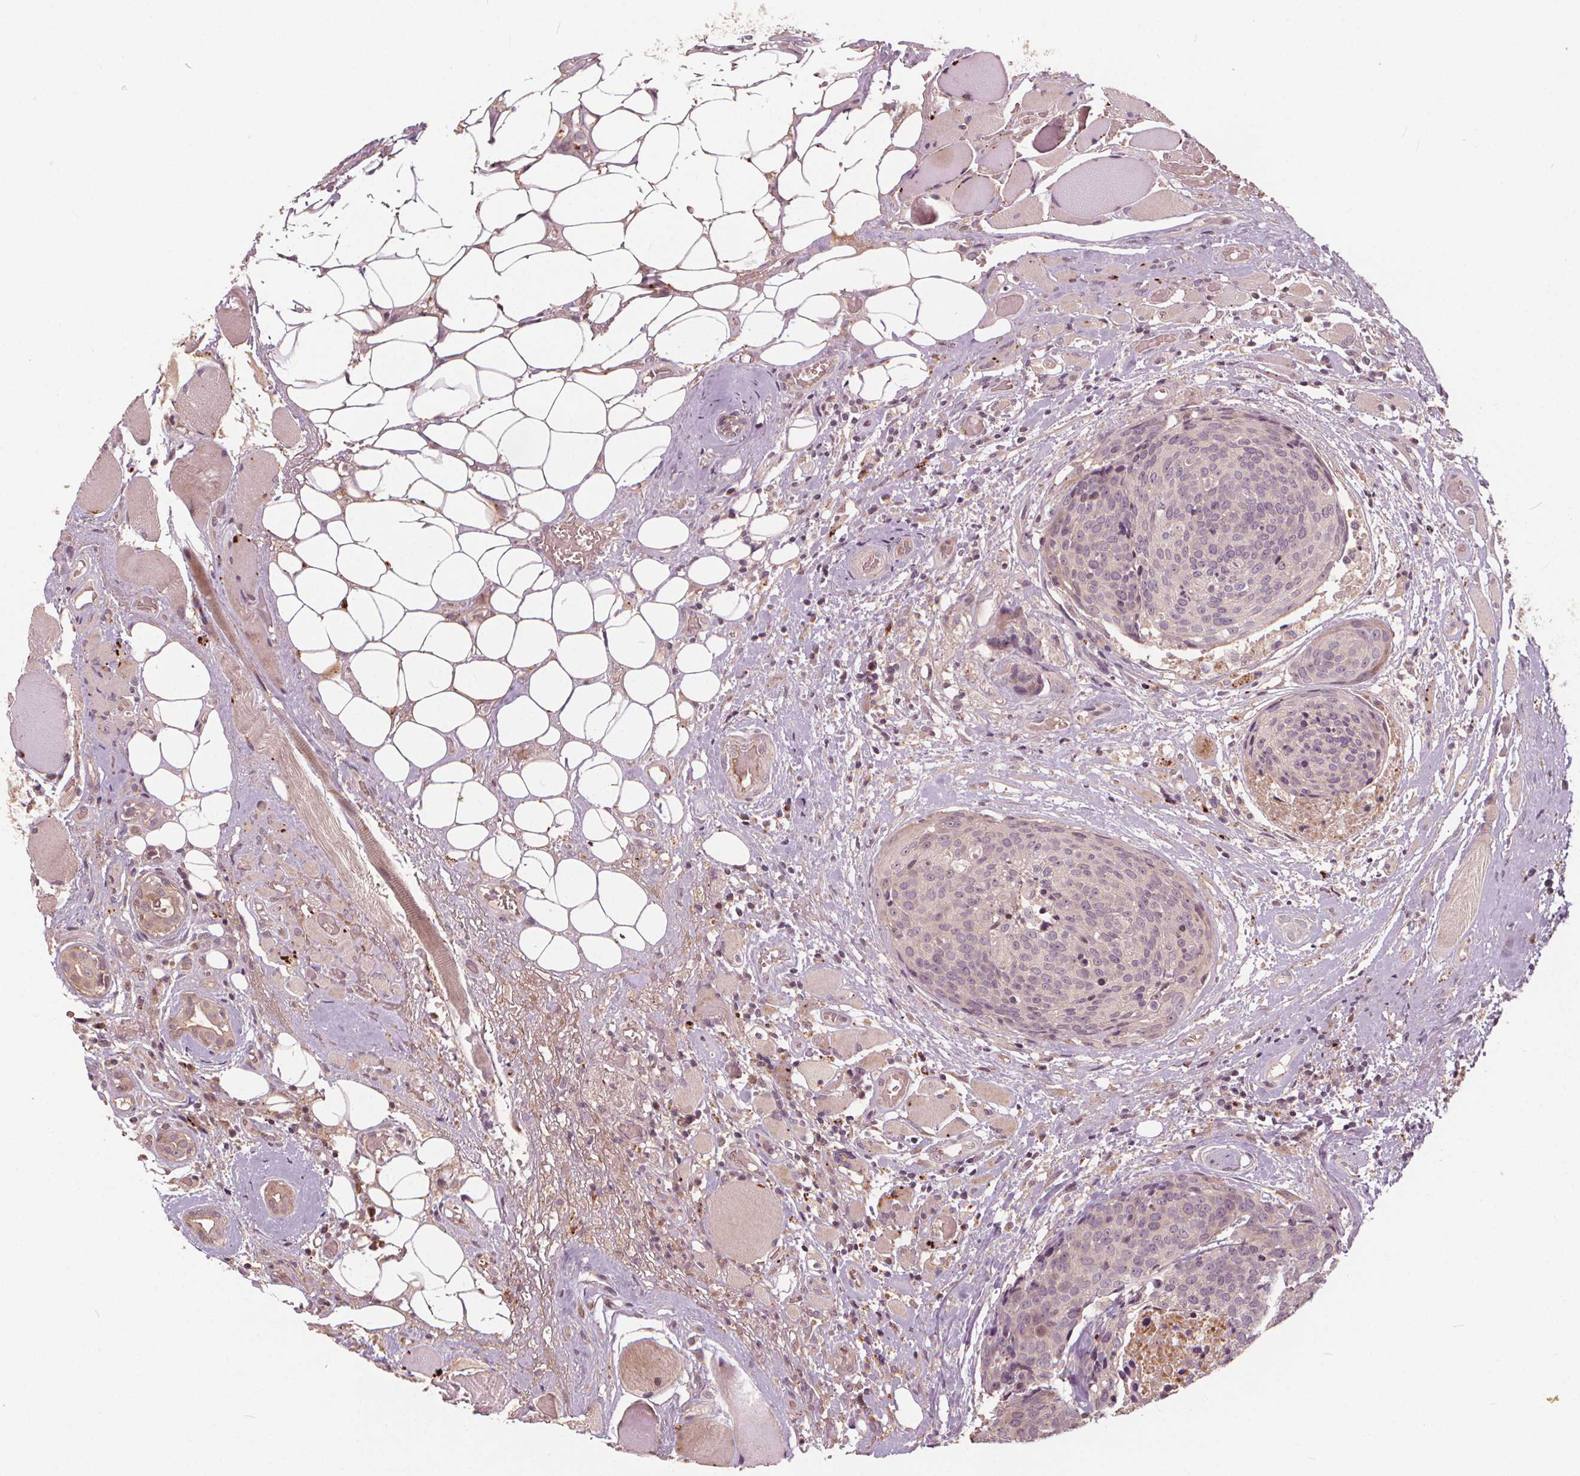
{"staining": {"intensity": "negative", "quantity": "none", "location": "none"}, "tissue": "head and neck cancer", "cell_type": "Tumor cells", "image_type": "cancer", "snomed": [{"axis": "morphology", "description": "Squamous cell carcinoma, NOS"}, {"axis": "topography", "description": "Oral tissue"}, {"axis": "topography", "description": "Head-Neck"}], "caption": "Immunohistochemistry (IHC) of human squamous cell carcinoma (head and neck) demonstrates no expression in tumor cells.", "gene": "IPO13", "patient": {"sex": "male", "age": 64}}